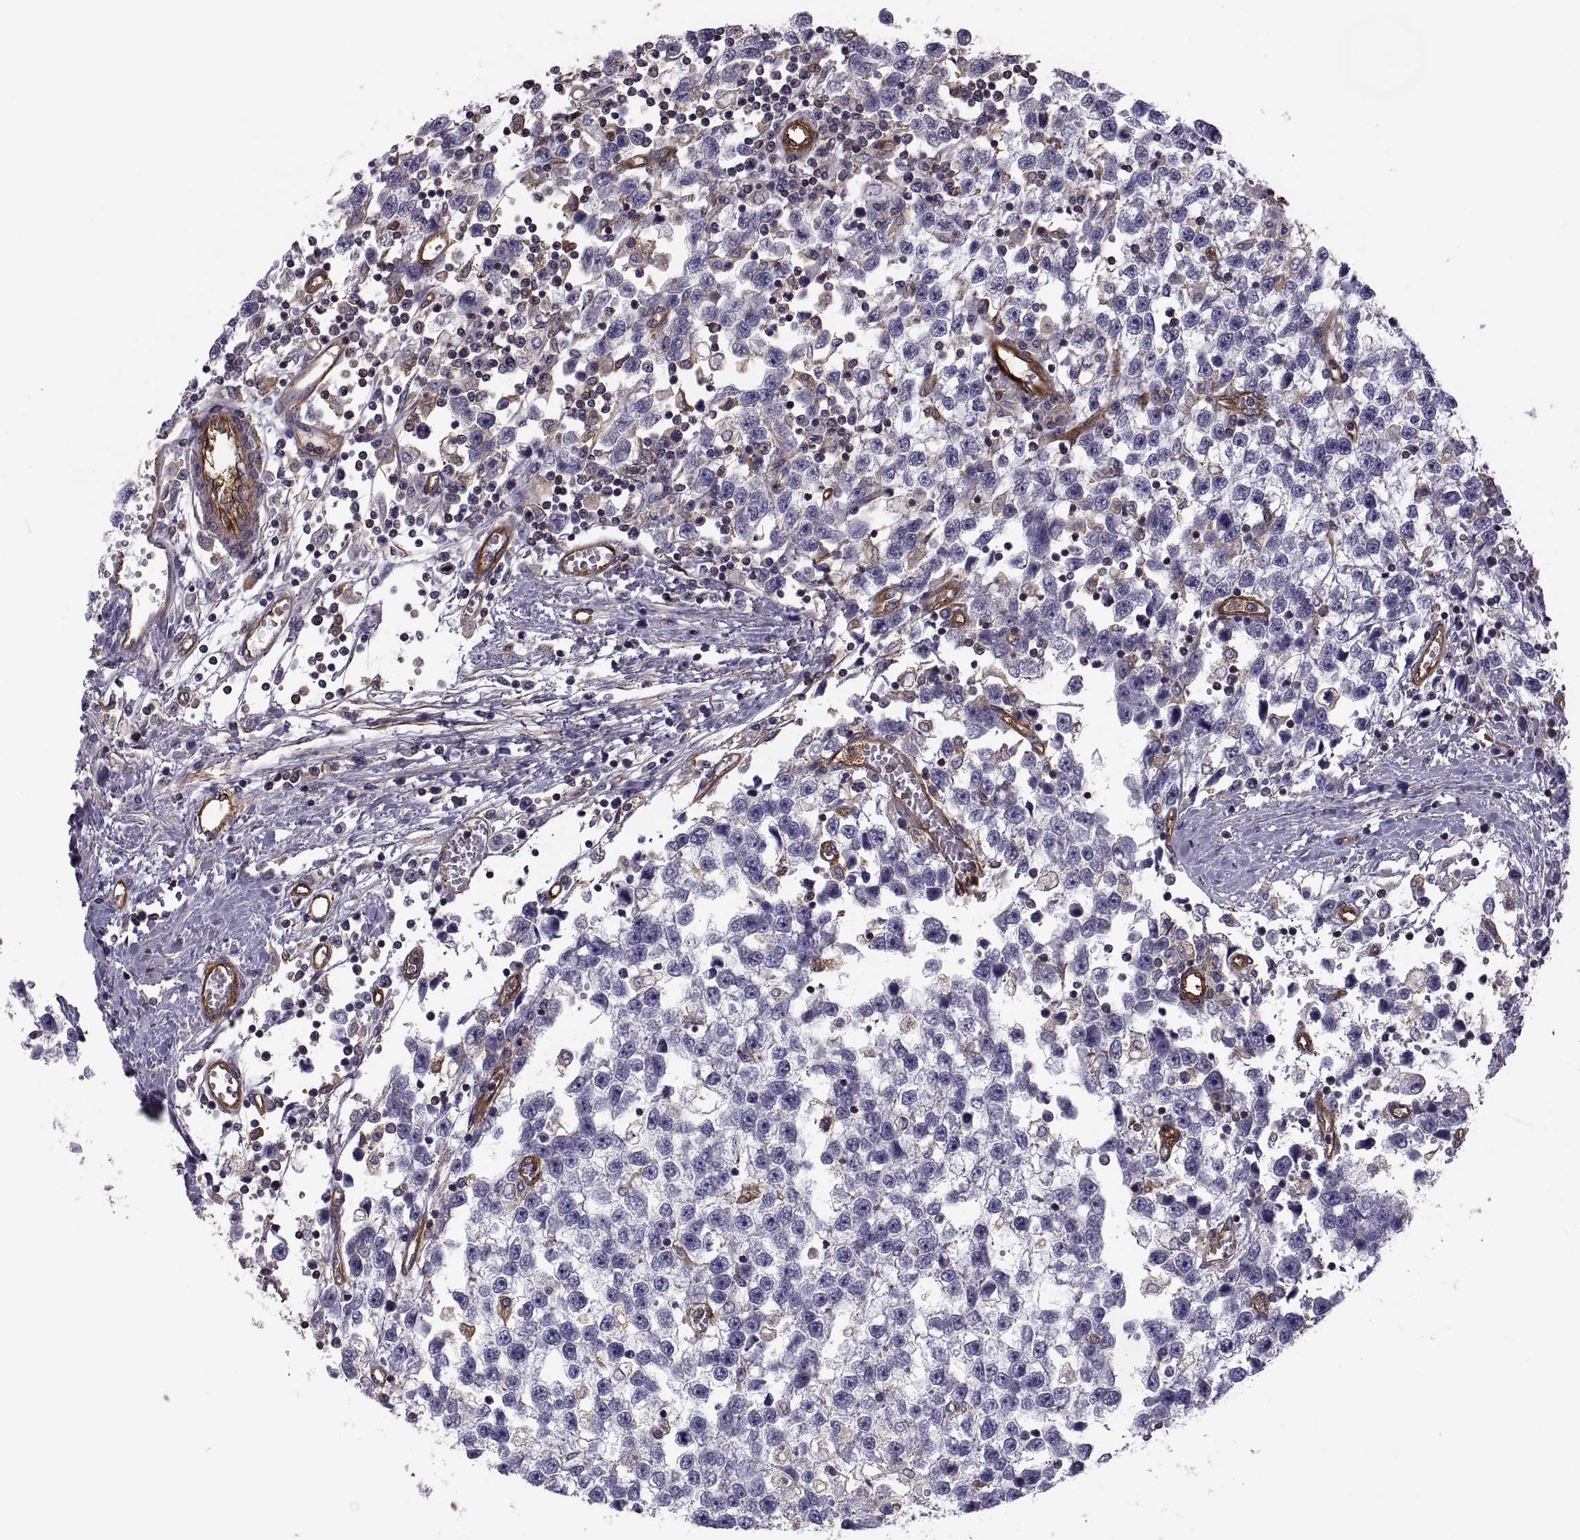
{"staining": {"intensity": "negative", "quantity": "none", "location": "none"}, "tissue": "testis cancer", "cell_type": "Tumor cells", "image_type": "cancer", "snomed": [{"axis": "morphology", "description": "Seminoma, NOS"}, {"axis": "topography", "description": "Testis"}], "caption": "IHC image of testis cancer stained for a protein (brown), which reveals no staining in tumor cells.", "gene": "MYH9", "patient": {"sex": "male", "age": 34}}